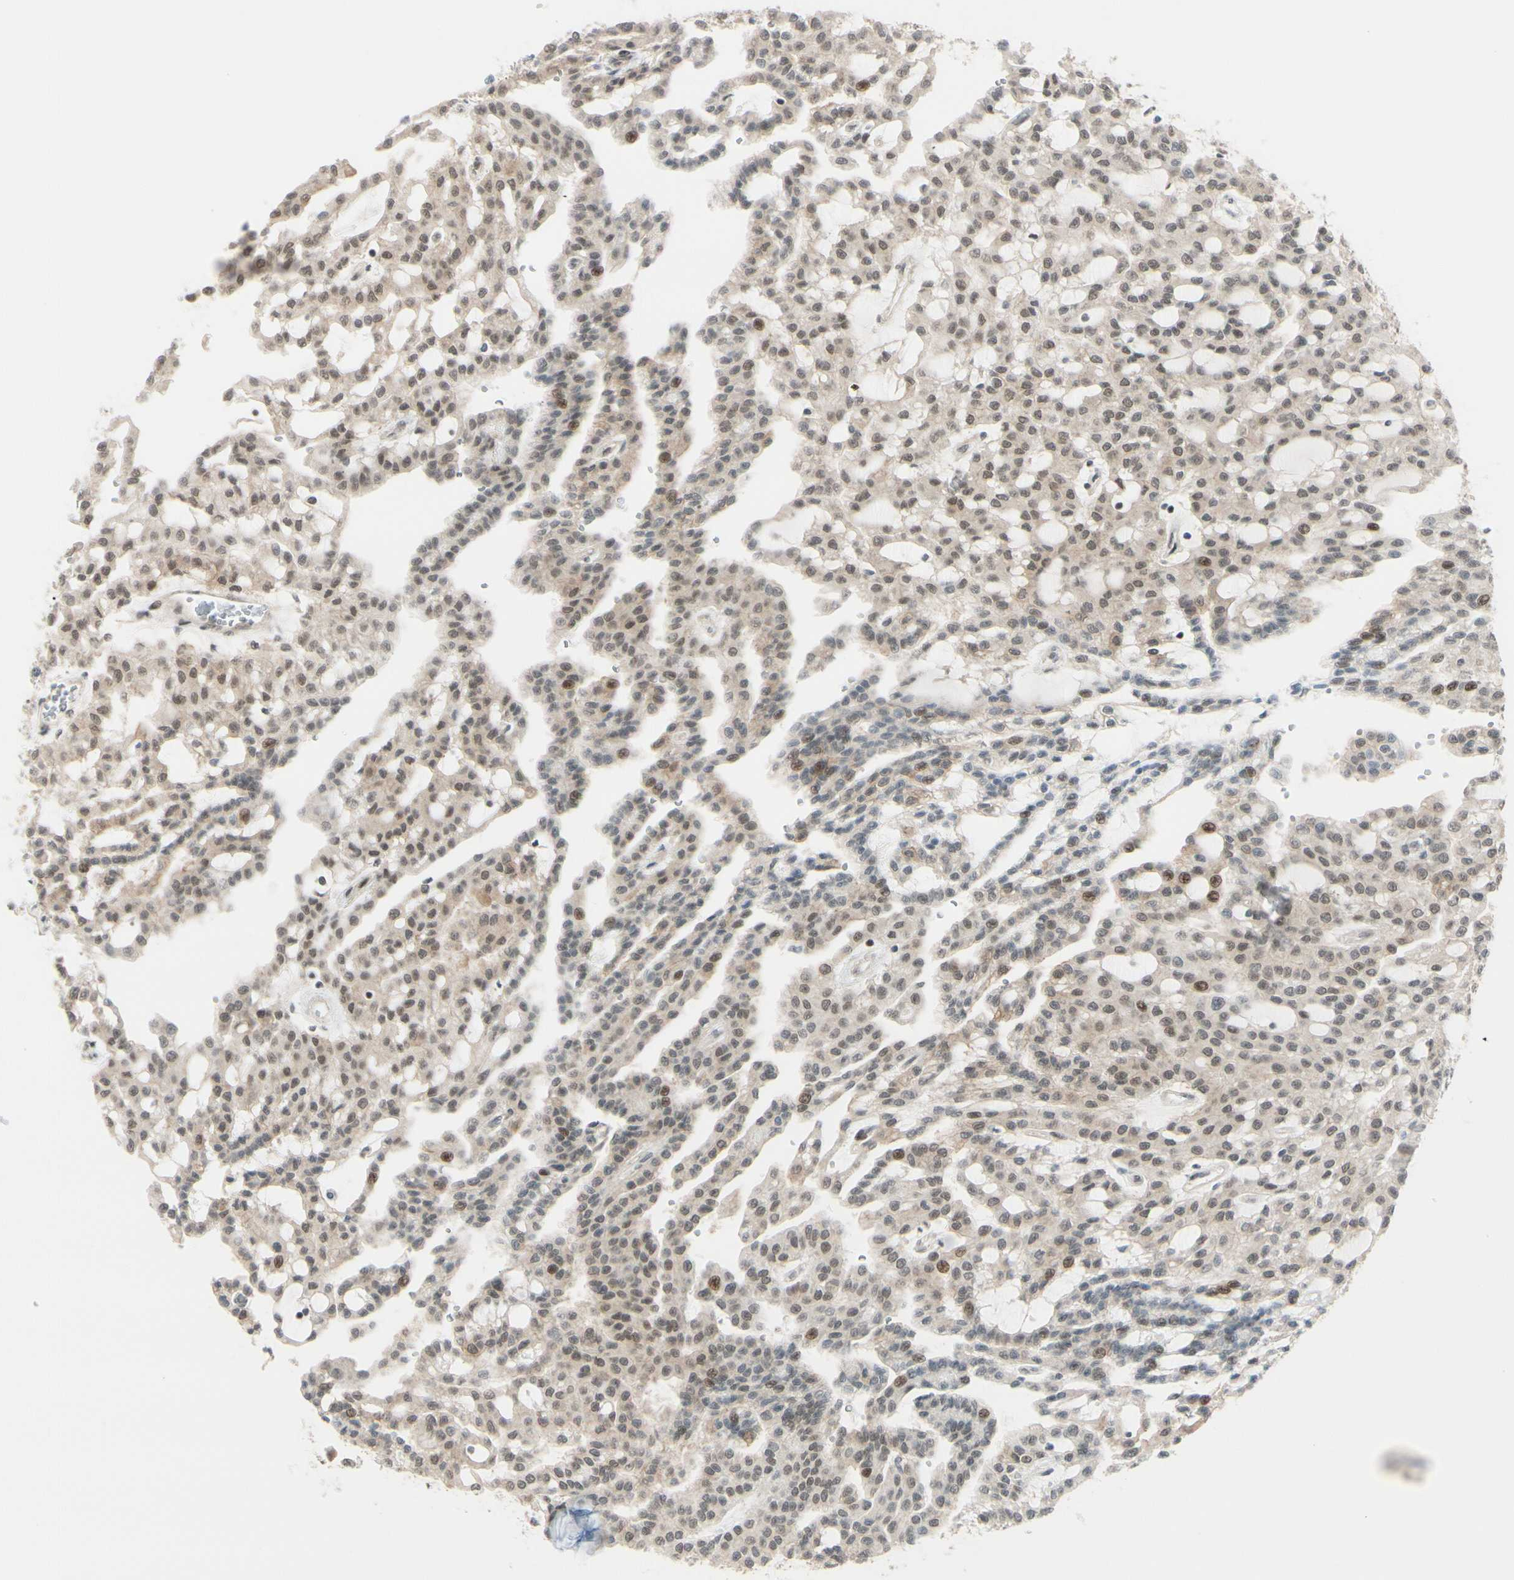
{"staining": {"intensity": "weak", "quantity": ">75%", "location": "cytoplasmic/membranous"}, "tissue": "renal cancer", "cell_type": "Tumor cells", "image_type": "cancer", "snomed": [{"axis": "morphology", "description": "Adenocarcinoma, NOS"}, {"axis": "topography", "description": "Kidney"}], "caption": "Adenocarcinoma (renal) tissue exhibits weak cytoplasmic/membranous staining in about >75% of tumor cells The staining was performed using DAB (3,3'-diaminobenzidine), with brown indicating positive protein expression. Nuclei are stained blue with hematoxylin.", "gene": "BRMS1", "patient": {"sex": "male", "age": 63}}